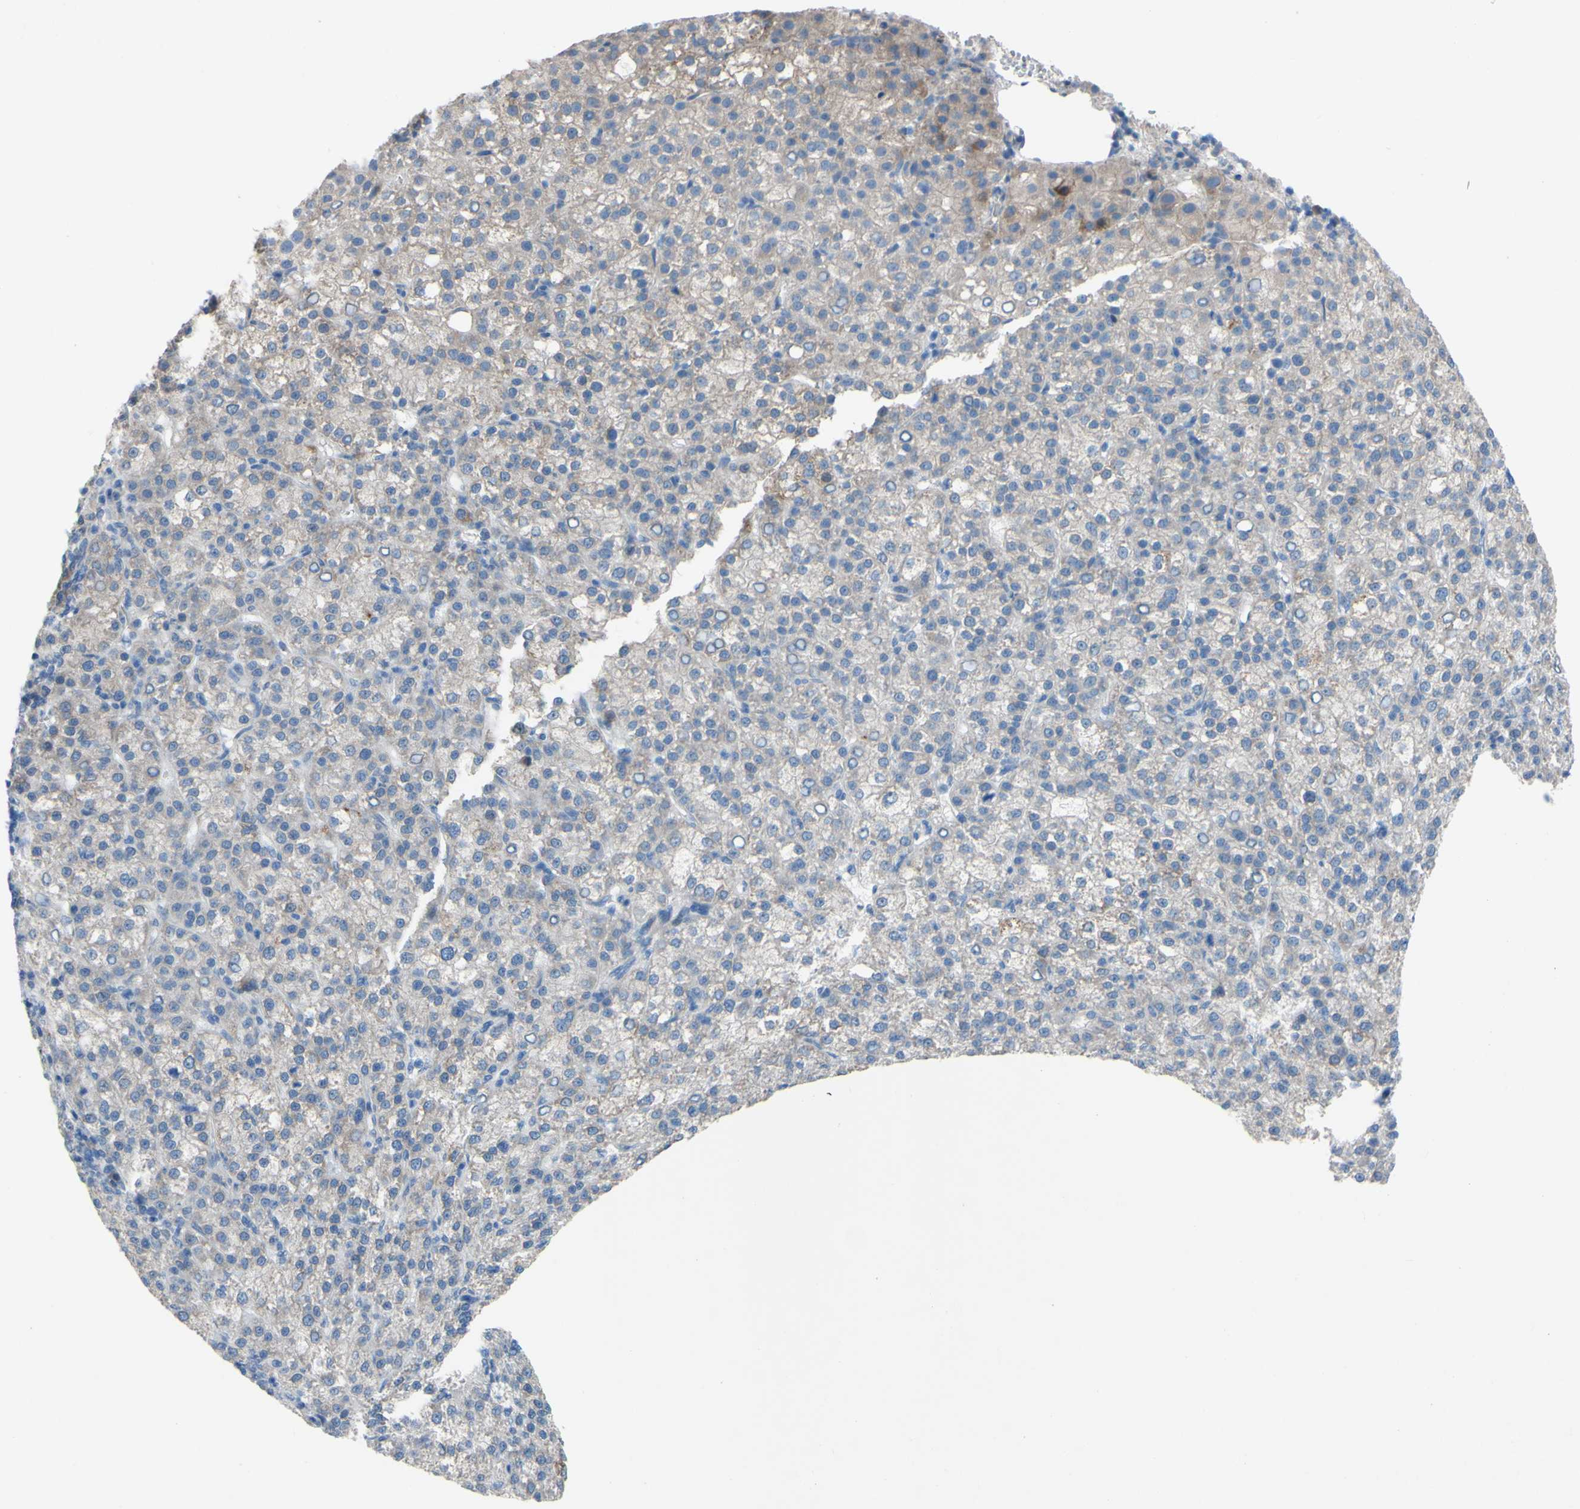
{"staining": {"intensity": "weak", "quantity": "25%-75%", "location": "cytoplasmic/membranous"}, "tissue": "liver cancer", "cell_type": "Tumor cells", "image_type": "cancer", "snomed": [{"axis": "morphology", "description": "Carcinoma, Hepatocellular, NOS"}, {"axis": "topography", "description": "Liver"}], "caption": "Protein staining of liver cancer (hepatocellular carcinoma) tissue exhibits weak cytoplasmic/membranous positivity in approximately 25%-75% of tumor cells.", "gene": "CDCP1", "patient": {"sex": "female", "age": 58}}